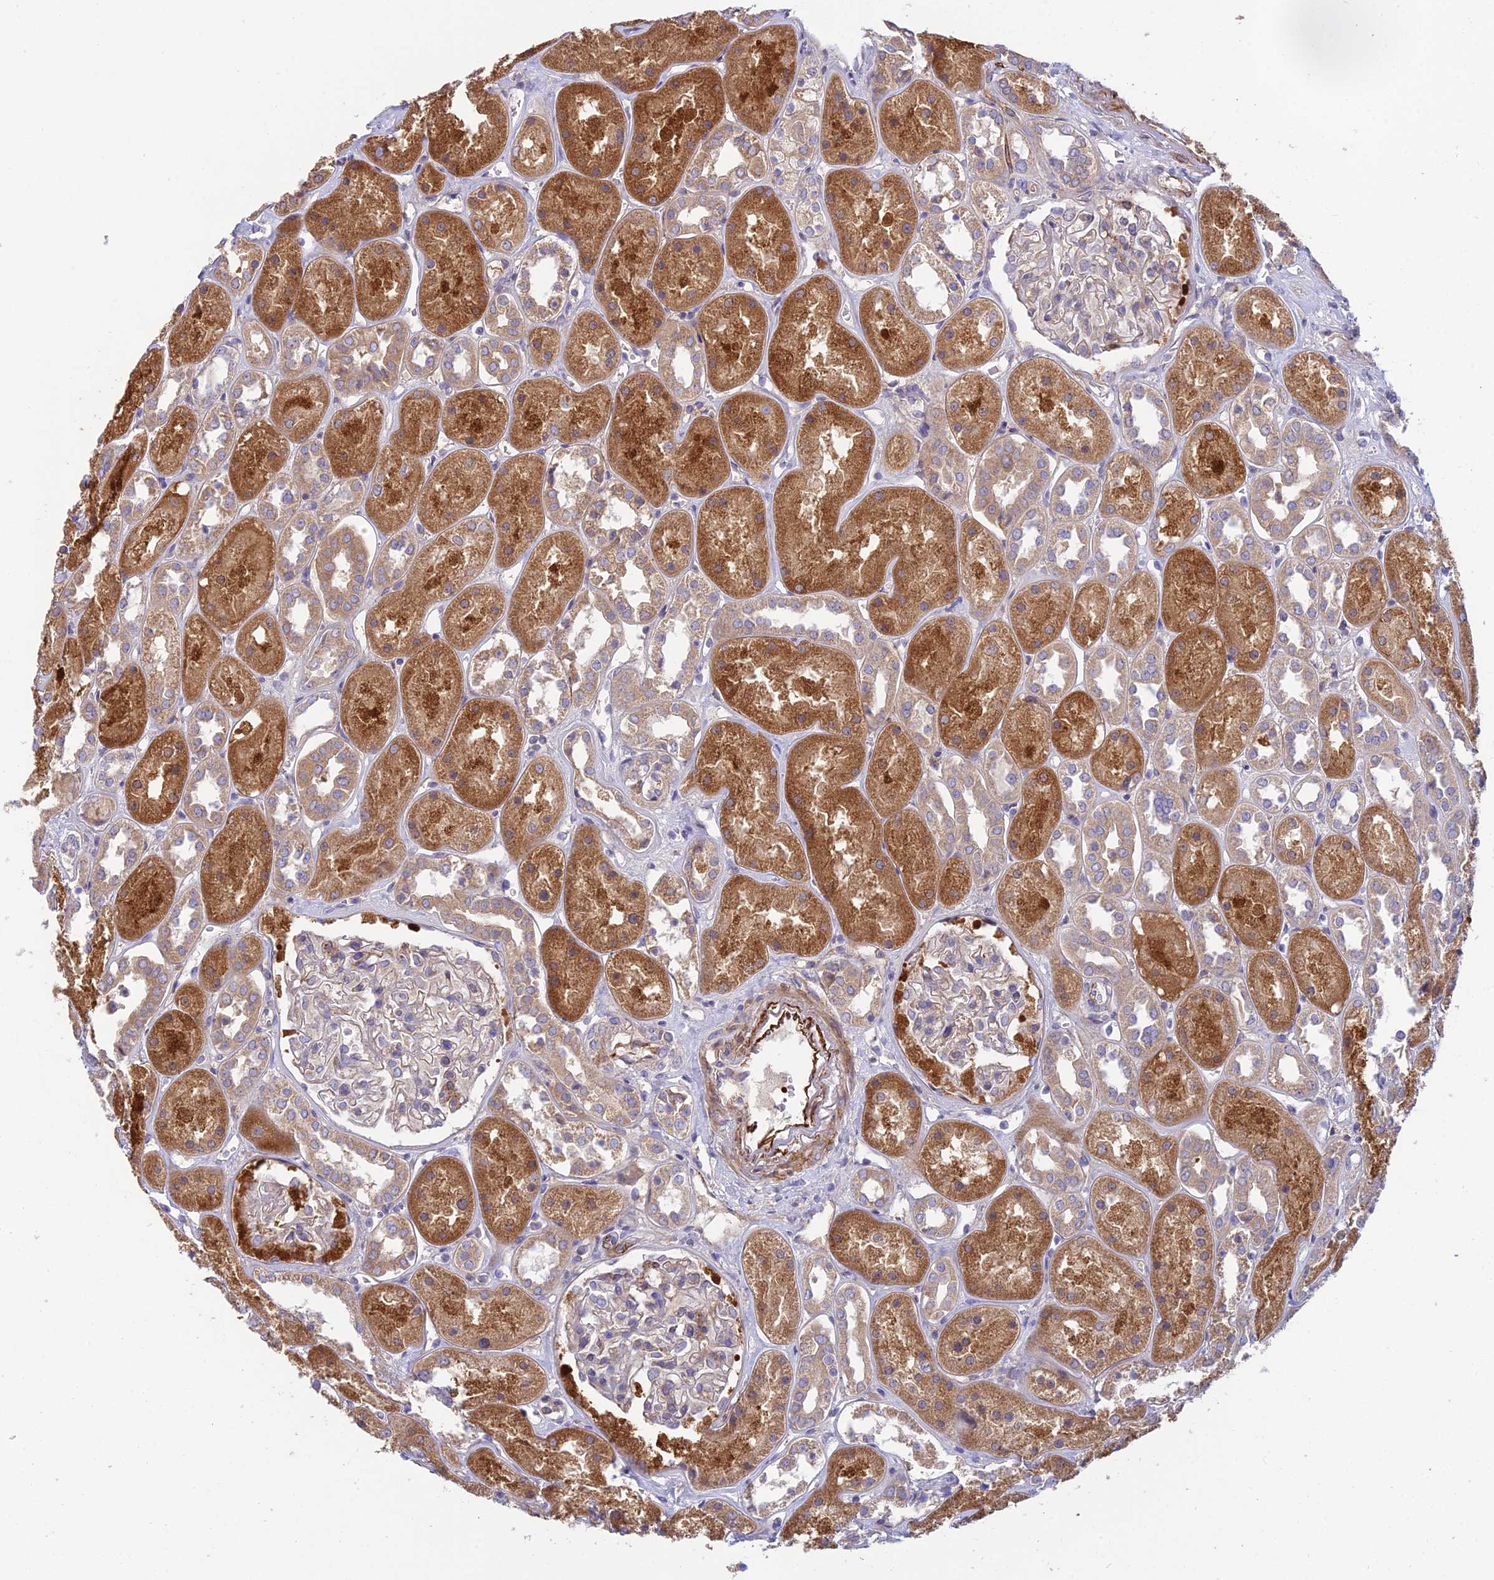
{"staining": {"intensity": "moderate", "quantity": "<25%", "location": "cytoplasmic/membranous"}, "tissue": "kidney", "cell_type": "Cells in glomeruli", "image_type": "normal", "snomed": [{"axis": "morphology", "description": "Normal tissue, NOS"}, {"axis": "topography", "description": "Kidney"}], "caption": "Immunohistochemistry of benign human kidney reveals low levels of moderate cytoplasmic/membranous staining in approximately <25% of cells in glomeruli. The staining was performed using DAB (3,3'-diaminobenzidine), with brown indicating positive protein expression. Nuclei are stained blue with hematoxylin.", "gene": "DUS2", "patient": {"sex": "male", "age": 70}}